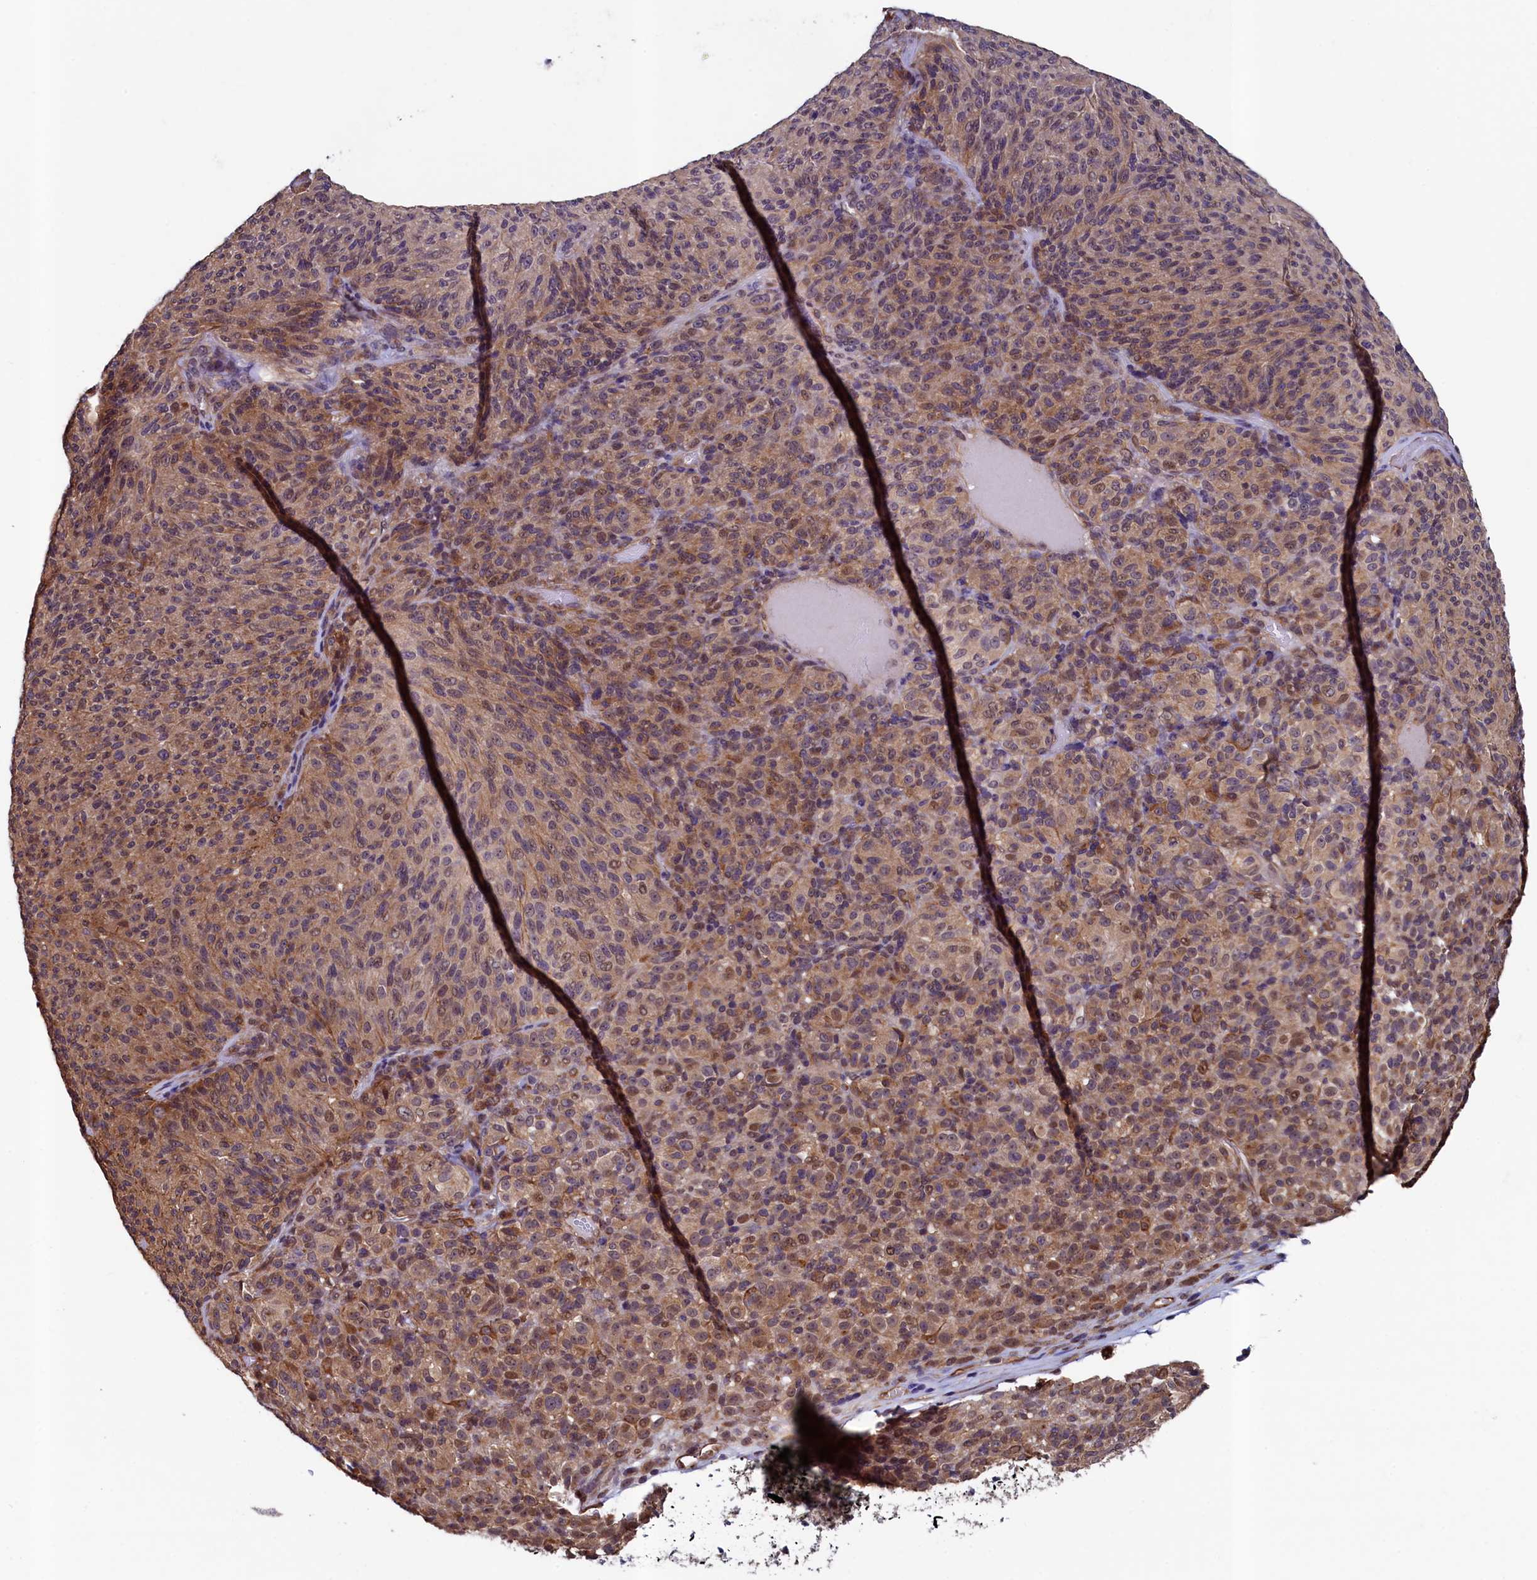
{"staining": {"intensity": "moderate", "quantity": "25%-75%", "location": "cytoplasmic/membranous,nuclear"}, "tissue": "melanoma", "cell_type": "Tumor cells", "image_type": "cancer", "snomed": [{"axis": "morphology", "description": "Malignant melanoma, Metastatic site"}, {"axis": "topography", "description": "Brain"}], "caption": "Moderate cytoplasmic/membranous and nuclear expression is seen in about 25%-75% of tumor cells in malignant melanoma (metastatic site).", "gene": "LEO1", "patient": {"sex": "female", "age": 56}}